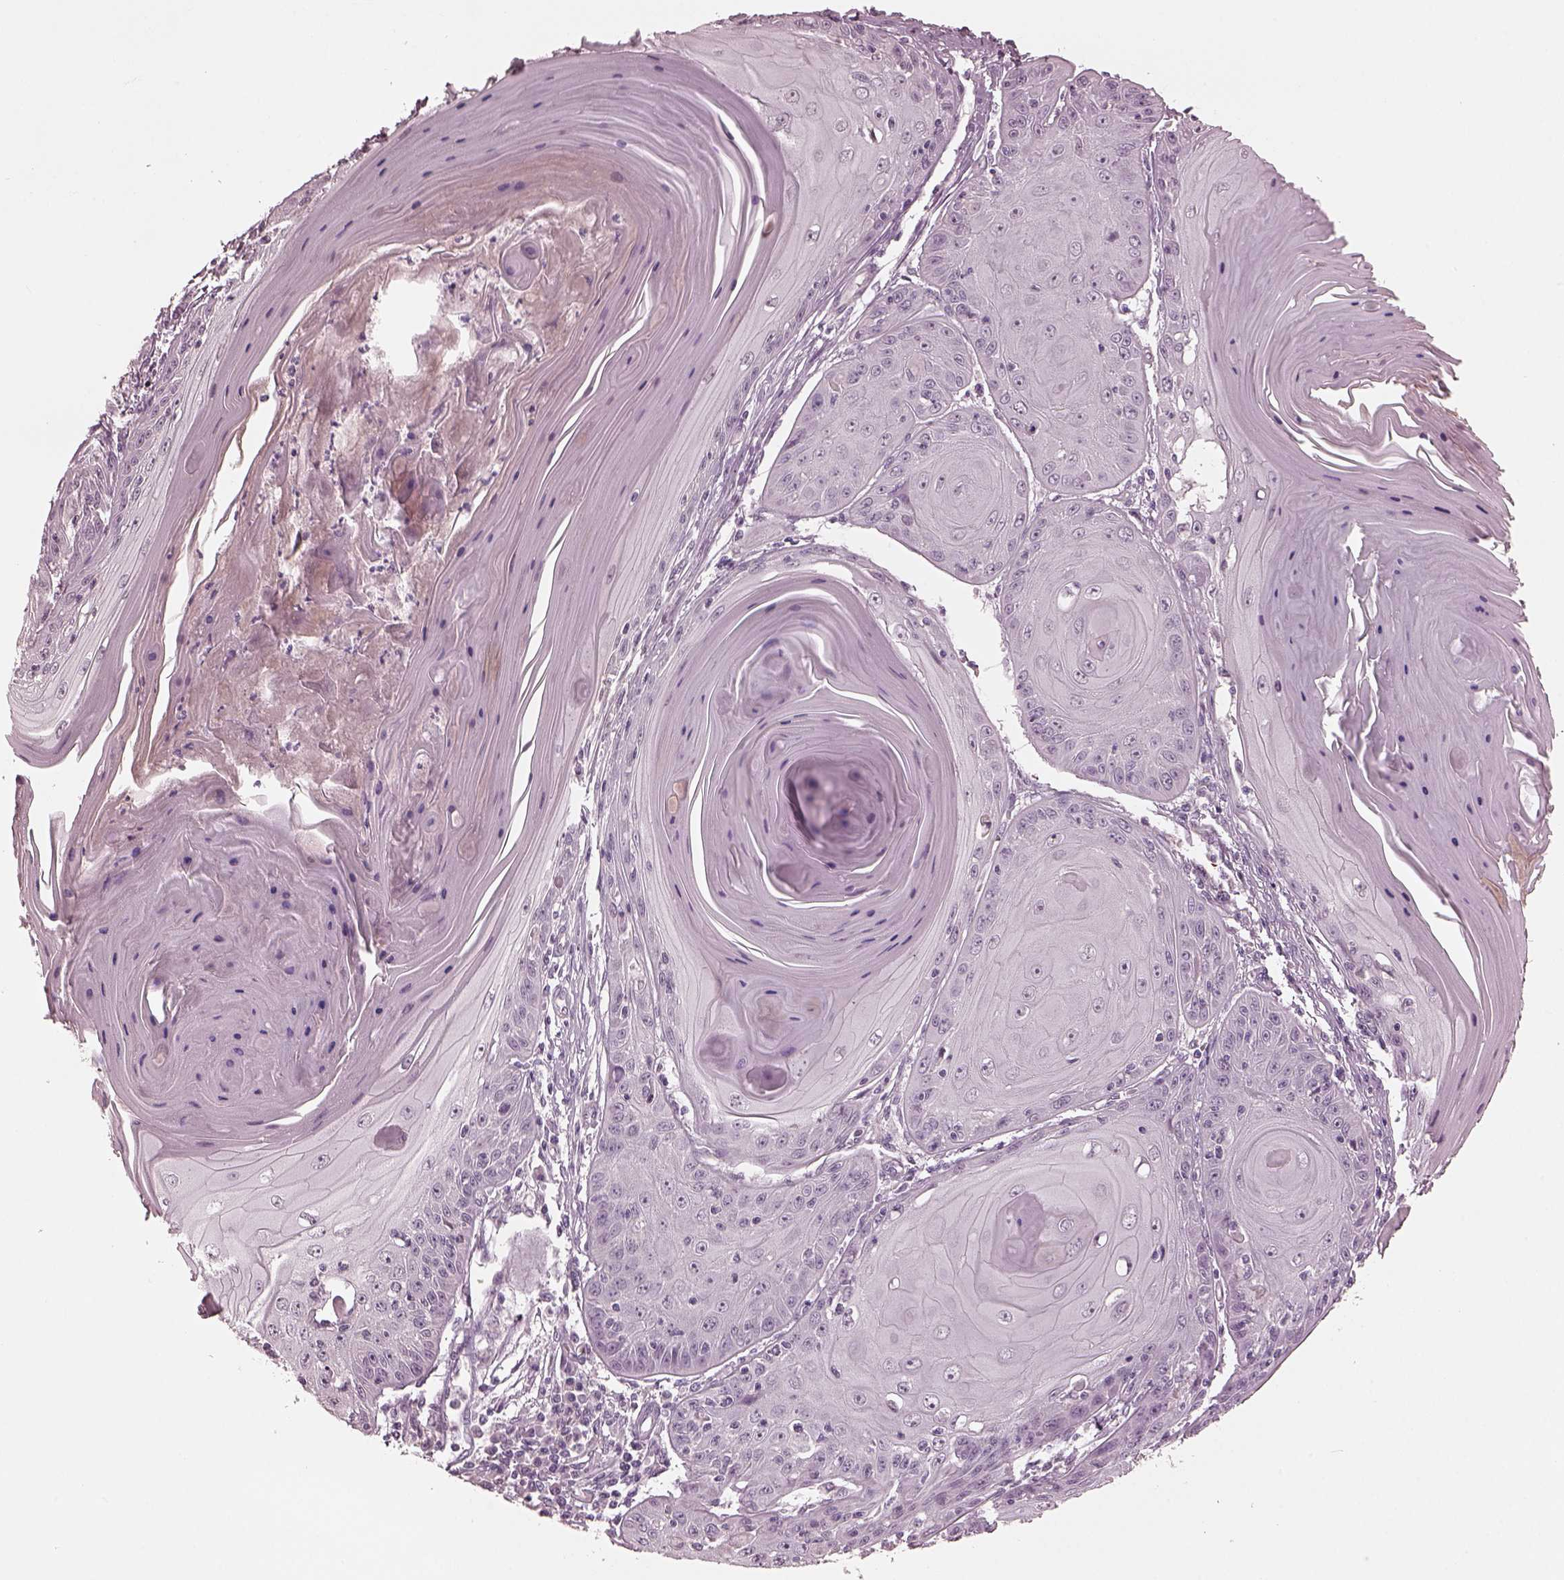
{"staining": {"intensity": "negative", "quantity": "none", "location": "none"}, "tissue": "skin cancer", "cell_type": "Tumor cells", "image_type": "cancer", "snomed": [{"axis": "morphology", "description": "Squamous cell carcinoma, NOS"}, {"axis": "topography", "description": "Skin"}, {"axis": "topography", "description": "Vulva"}], "caption": "Immunohistochemistry photomicrograph of neoplastic tissue: human skin cancer (squamous cell carcinoma) stained with DAB (3,3'-diaminobenzidine) displays no significant protein staining in tumor cells.", "gene": "OPTC", "patient": {"sex": "female", "age": 85}}